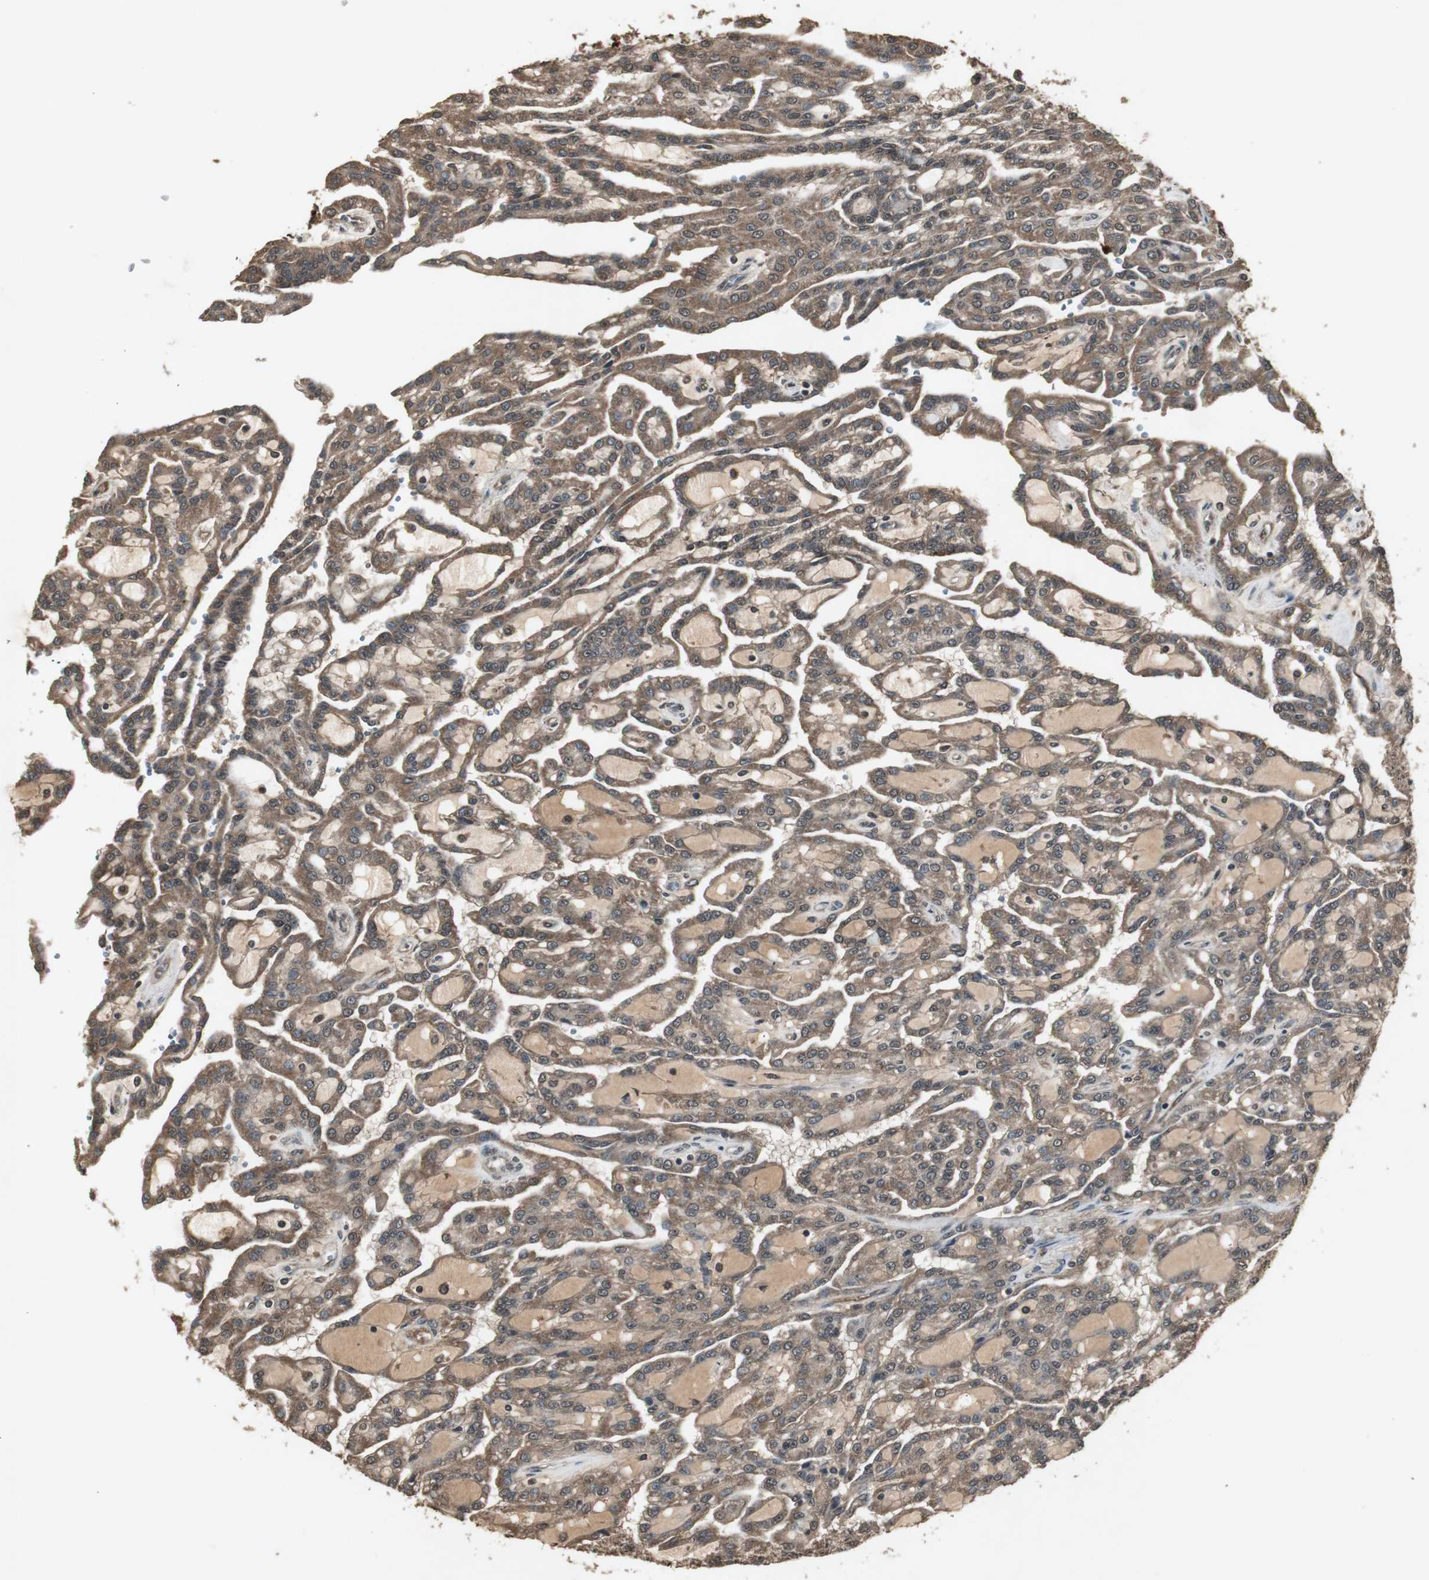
{"staining": {"intensity": "moderate", "quantity": ">75%", "location": "cytoplasmic/membranous"}, "tissue": "renal cancer", "cell_type": "Tumor cells", "image_type": "cancer", "snomed": [{"axis": "morphology", "description": "Adenocarcinoma, NOS"}, {"axis": "topography", "description": "Kidney"}], "caption": "This photomicrograph reveals adenocarcinoma (renal) stained with immunohistochemistry to label a protein in brown. The cytoplasmic/membranous of tumor cells show moderate positivity for the protein. Nuclei are counter-stained blue.", "gene": "EMX1", "patient": {"sex": "male", "age": 63}}